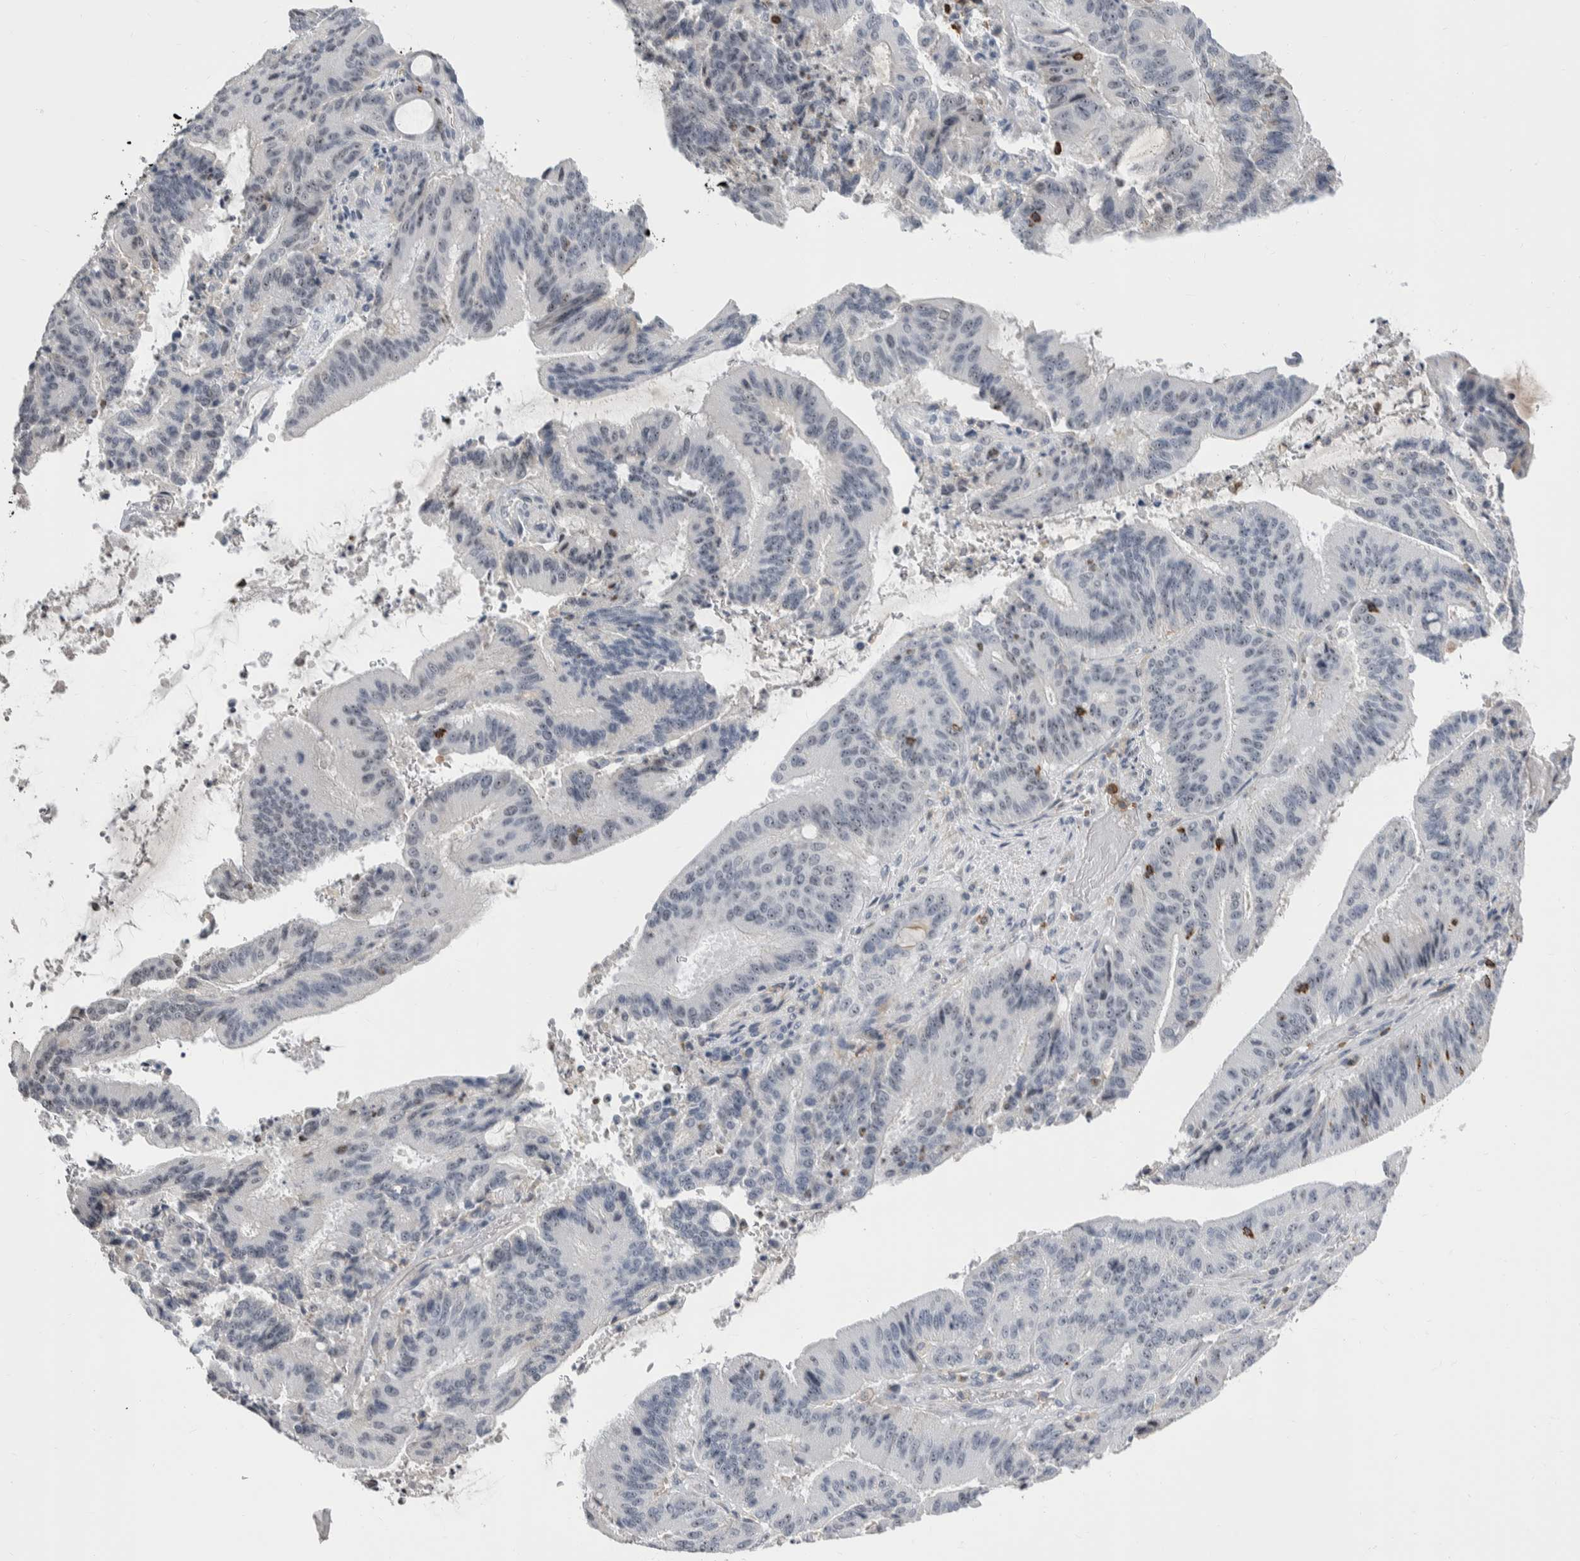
{"staining": {"intensity": "weak", "quantity": "25%-75%", "location": "nuclear"}, "tissue": "liver cancer", "cell_type": "Tumor cells", "image_type": "cancer", "snomed": [{"axis": "morphology", "description": "Normal tissue, NOS"}, {"axis": "morphology", "description": "Cholangiocarcinoma"}, {"axis": "topography", "description": "Liver"}, {"axis": "topography", "description": "Peripheral nerve tissue"}], "caption": "Tumor cells display low levels of weak nuclear staining in approximately 25%-75% of cells in liver cancer (cholangiocarcinoma). Using DAB (3,3'-diaminobenzidine) (brown) and hematoxylin (blue) stains, captured at high magnification using brightfield microscopy.", "gene": "CEP295NL", "patient": {"sex": "female", "age": 73}}